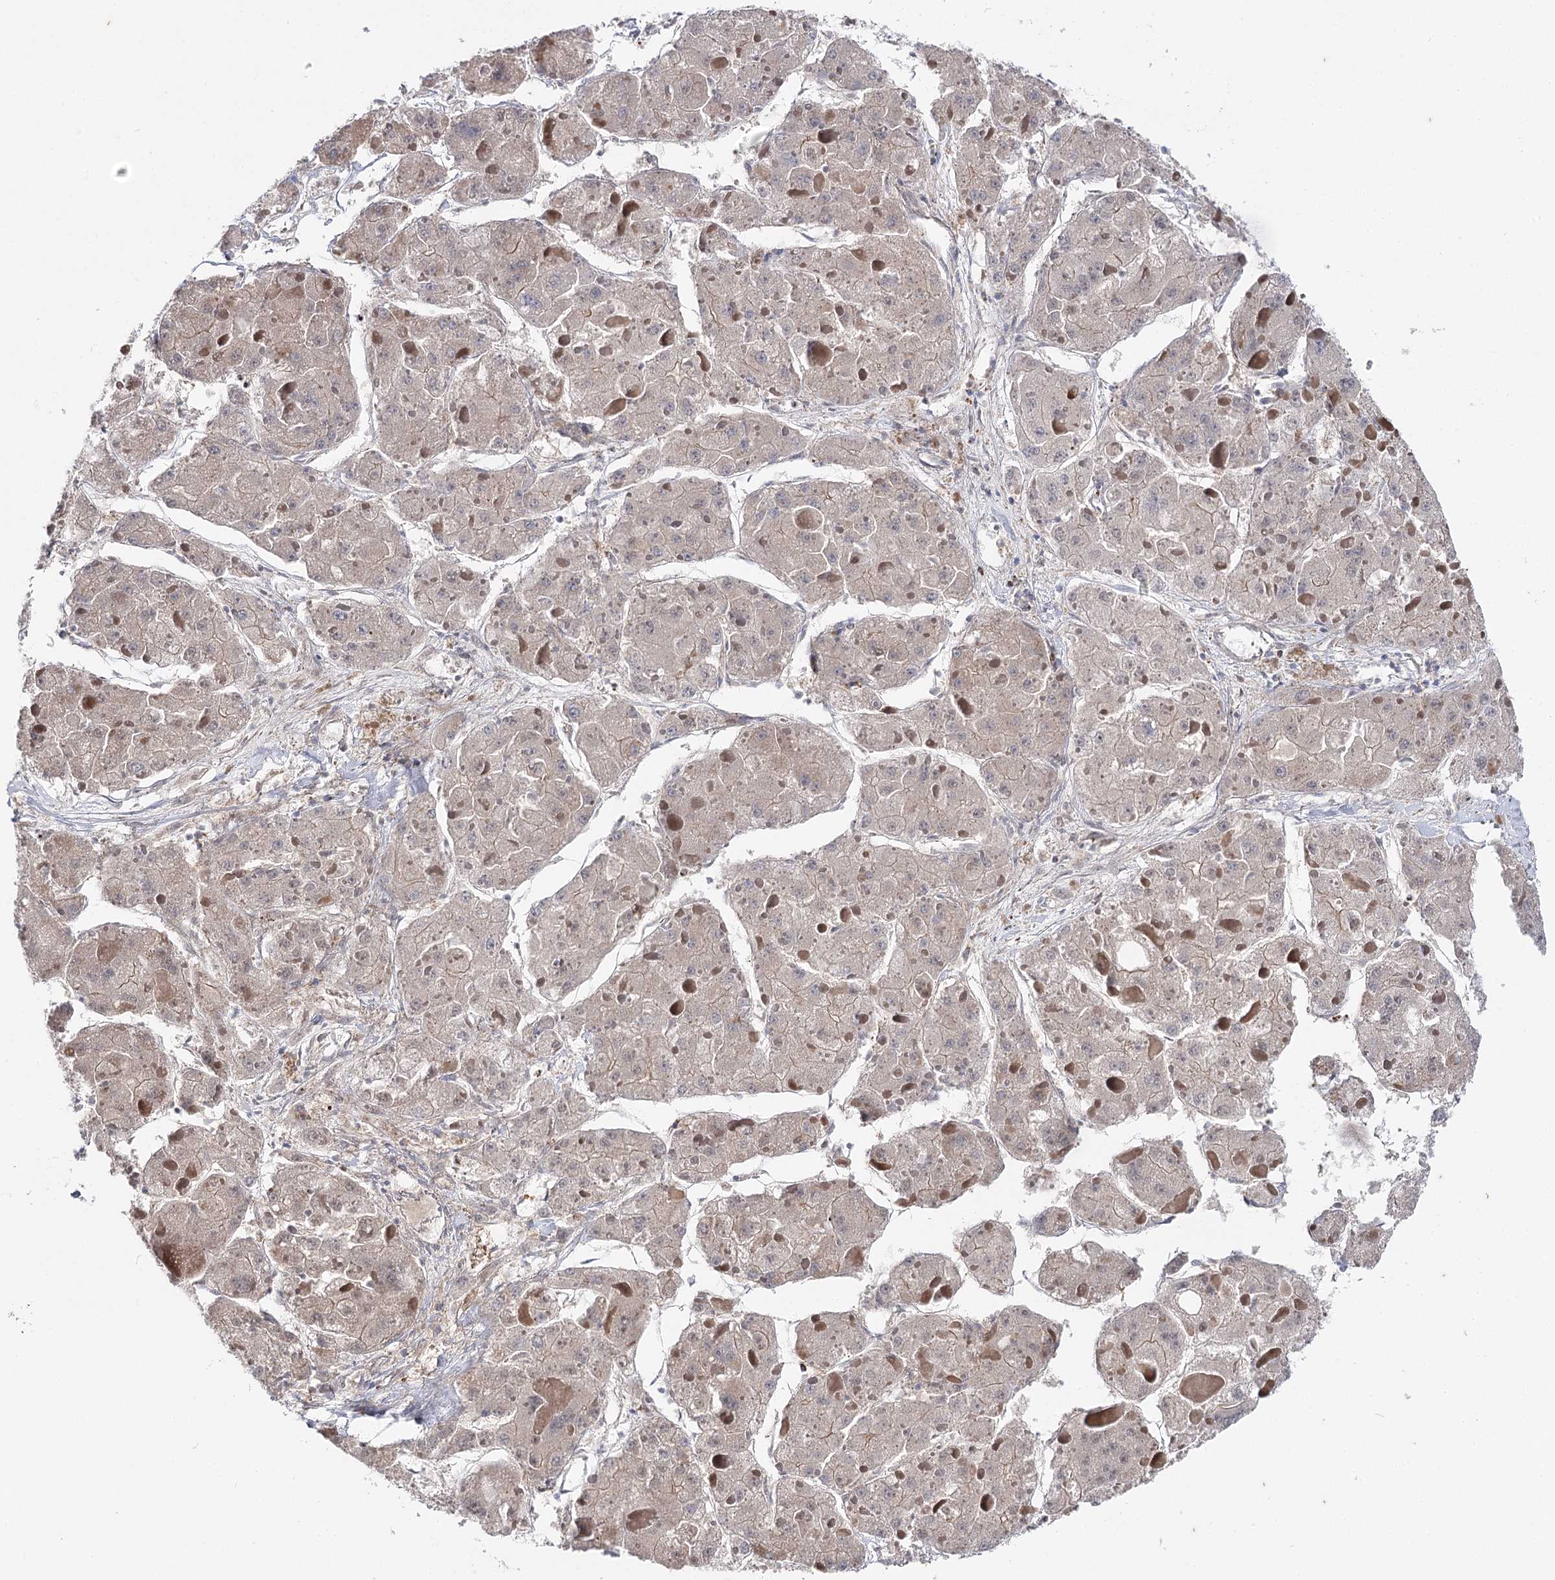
{"staining": {"intensity": "negative", "quantity": "none", "location": "none"}, "tissue": "liver cancer", "cell_type": "Tumor cells", "image_type": "cancer", "snomed": [{"axis": "morphology", "description": "Carcinoma, Hepatocellular, NOS"}, {"axis": "topography", "description": "Liver"}], "caption": "Photomicrograph shows no protein expression in tumor cells of liver cancer (hepatocellular carcinoma) tissue.", "gene": "AGXT2", "patient": {"sex": "female", "age": 73}}